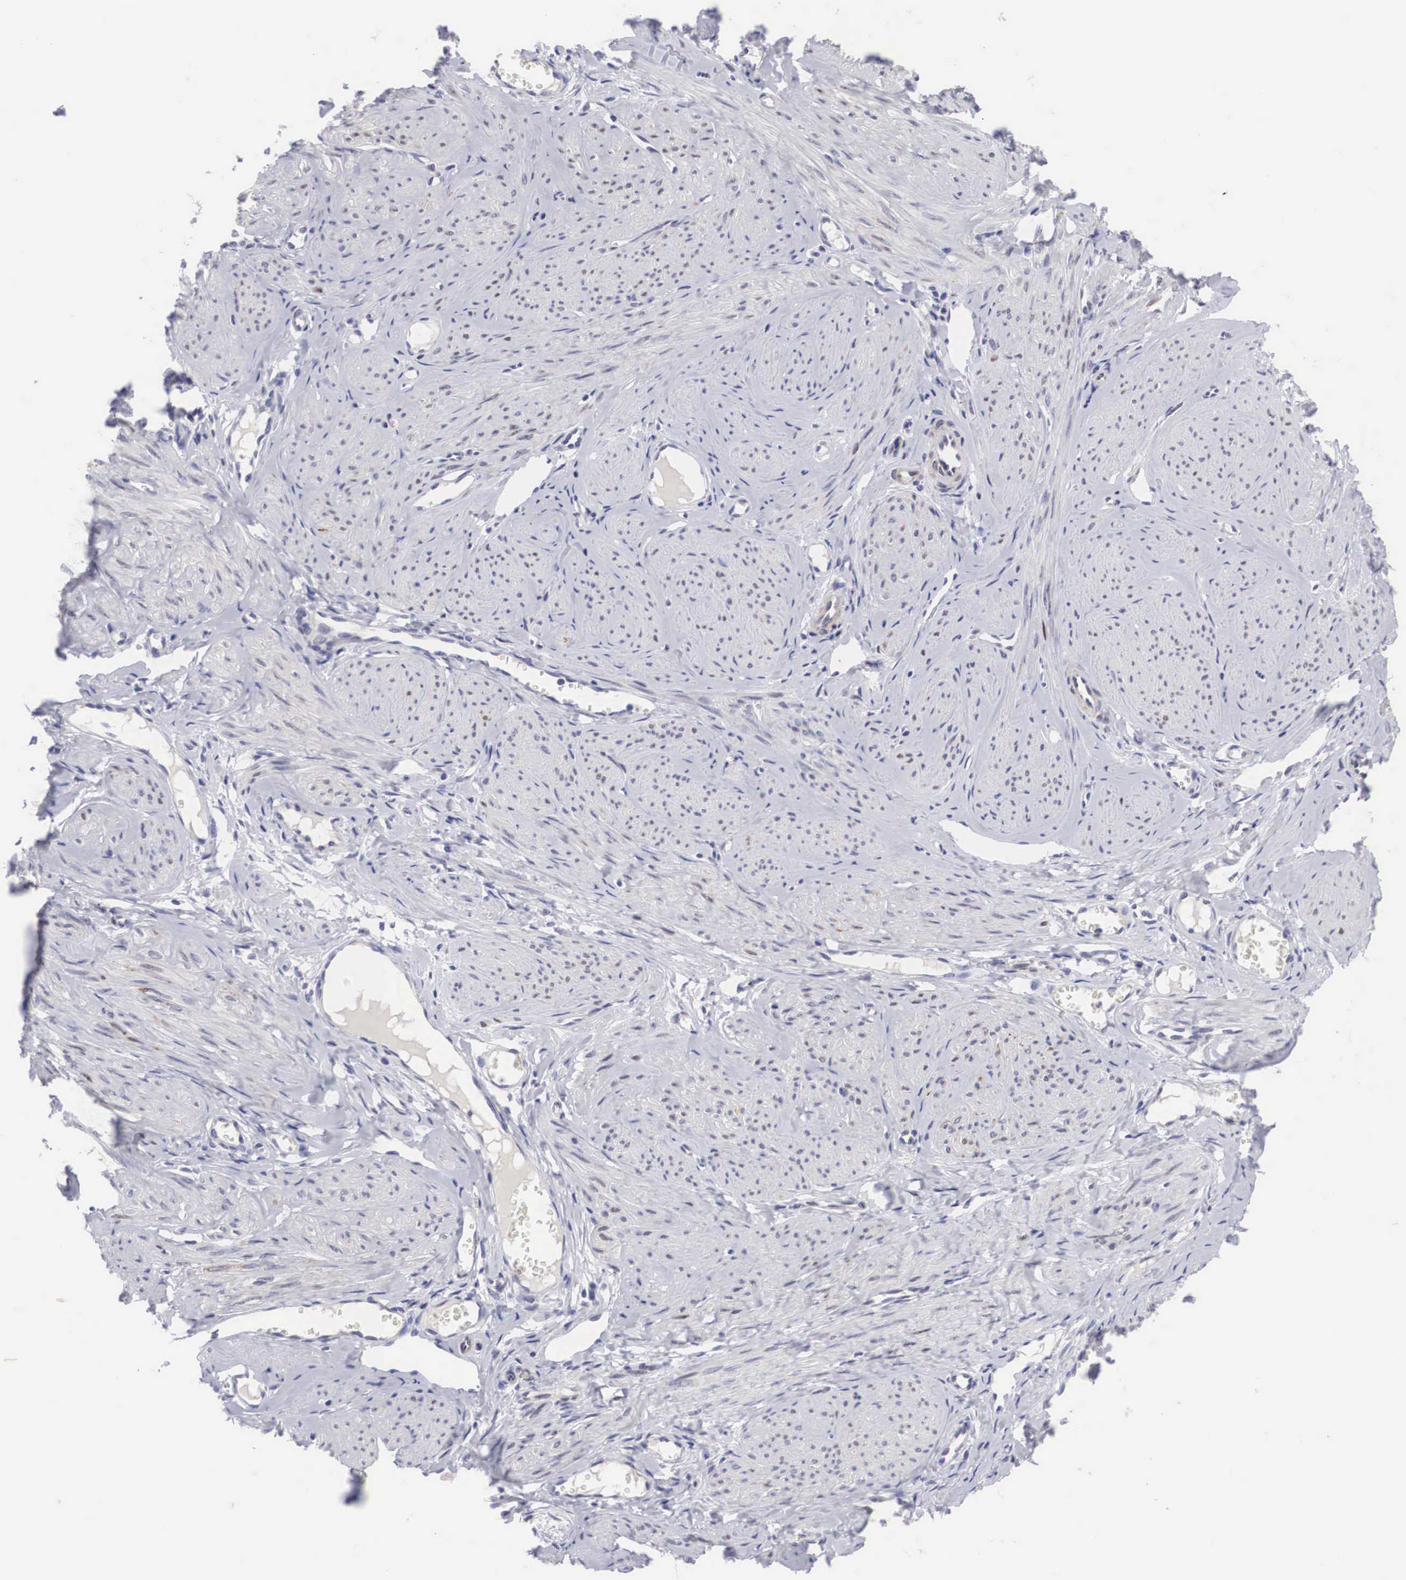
{"staining": {"intensity": "weak", "quantity": "<25%", "location": "nuclear"}, "tissue": "smooth muscle", "cell_type": "Smooth muscle cells", "image_type": "normal", "snomed": [{"axis": "morphology", "description": "Normal tissue, NOS"}, {"axis": "topography", "description": "Uterus"}], "caption": "This is an immunohistochemistry image of unremarkable smooth muscle. There is no expression in smooth muscle cells.", "gene": "SOX11", "patient": {"sex": "female", "age": 45}}